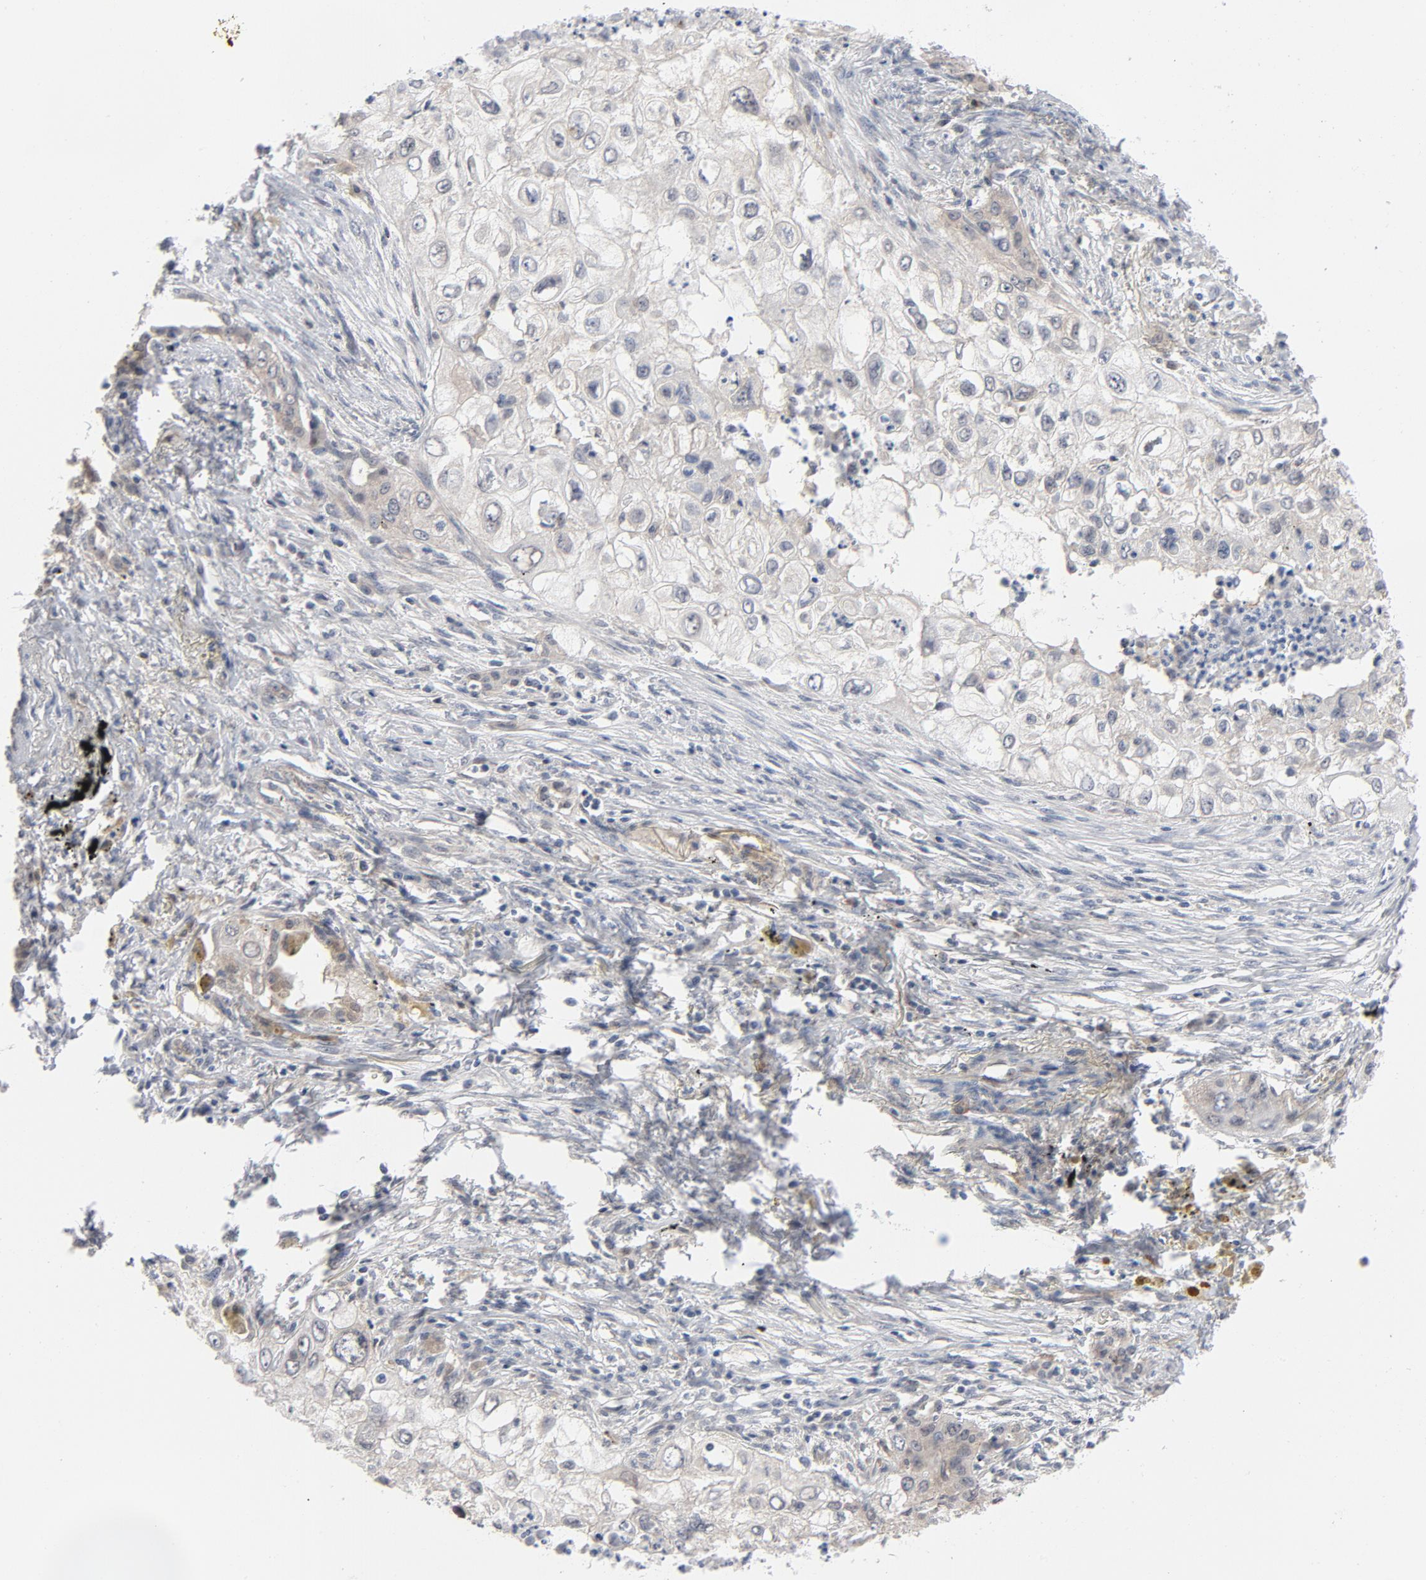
{"staining": {"intensity": "weak", "quantity": "25%-75%", "location": "cytoplasmic/membranous"}, "tissue": "lung cancer", "cell_type": "Tumor cells", "image_type": "cancer", "snomed": [{"axis": "morphology", "description": "Squamous cell carcinoma, NOS"}, {"axis": "topography", "description": "Lung"}], "caption": "Lung cancer tissue exhibits weak cytoplasmic/membranous positivity in approximately 25%-75% of tumor cells", "gene": "PRDX1", "patient": {"sex": "male", "age": 71}}